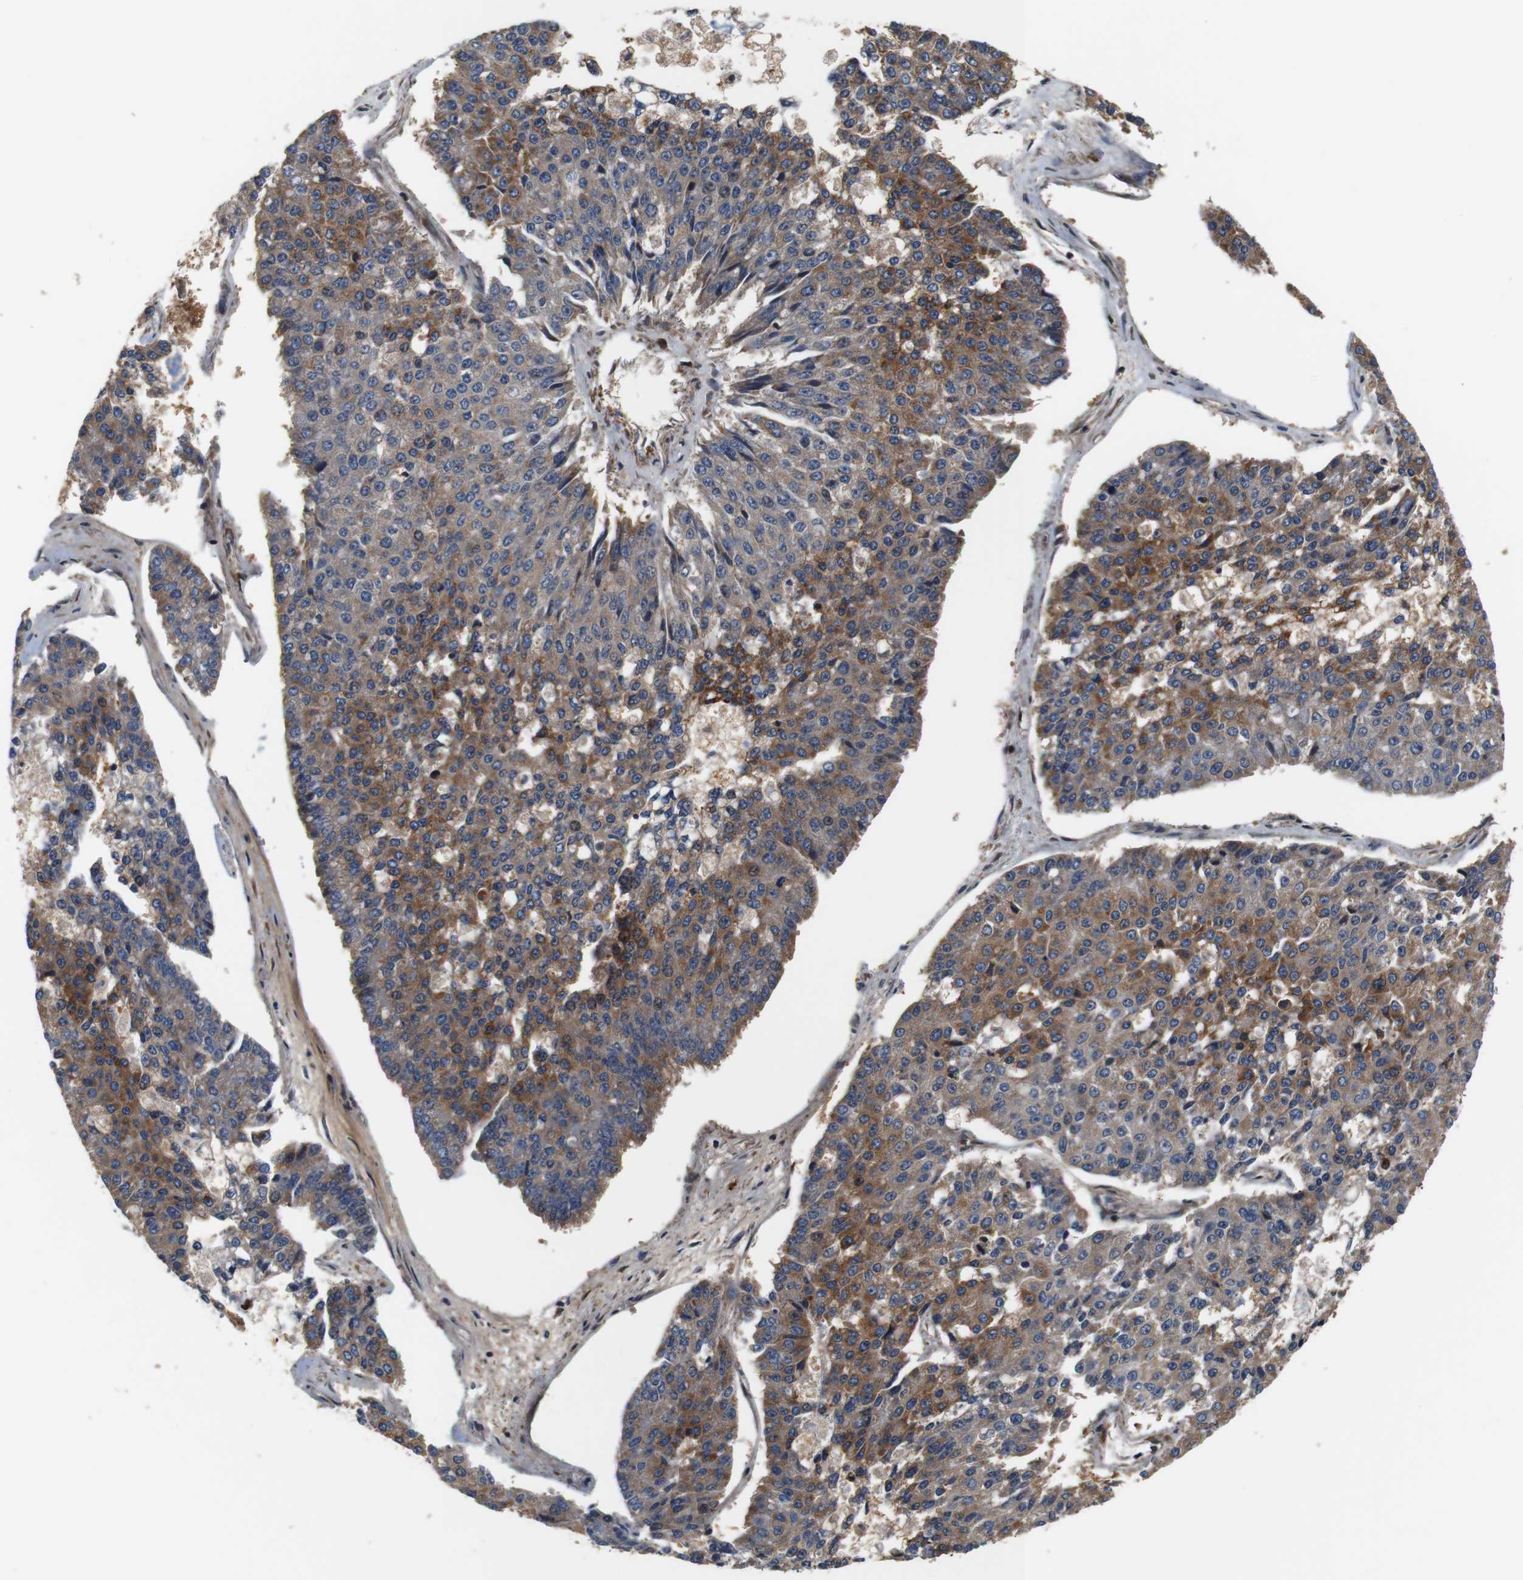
{"staining": {"intensity": "moderate", "quantity": ">75%", "location": "cytoplasmic/membranous"}, "tissue": "pancreatic cancer", "cell_type": "Tumor cells", "image_type": "cancer", "snomed": [{"axis": "morphology", "description": "Adenocarcinoma, NOS"}, {"axis": "topography", "description": "Pancreas"}], "caption": "Pancreatic cancer stained with a brown dye reveals moderate cytoplasmic/membranous positive expression in approximately >75% of tumor cells.", "gene": "LRP4", "patient": {"sex": "male", "age": 50}}